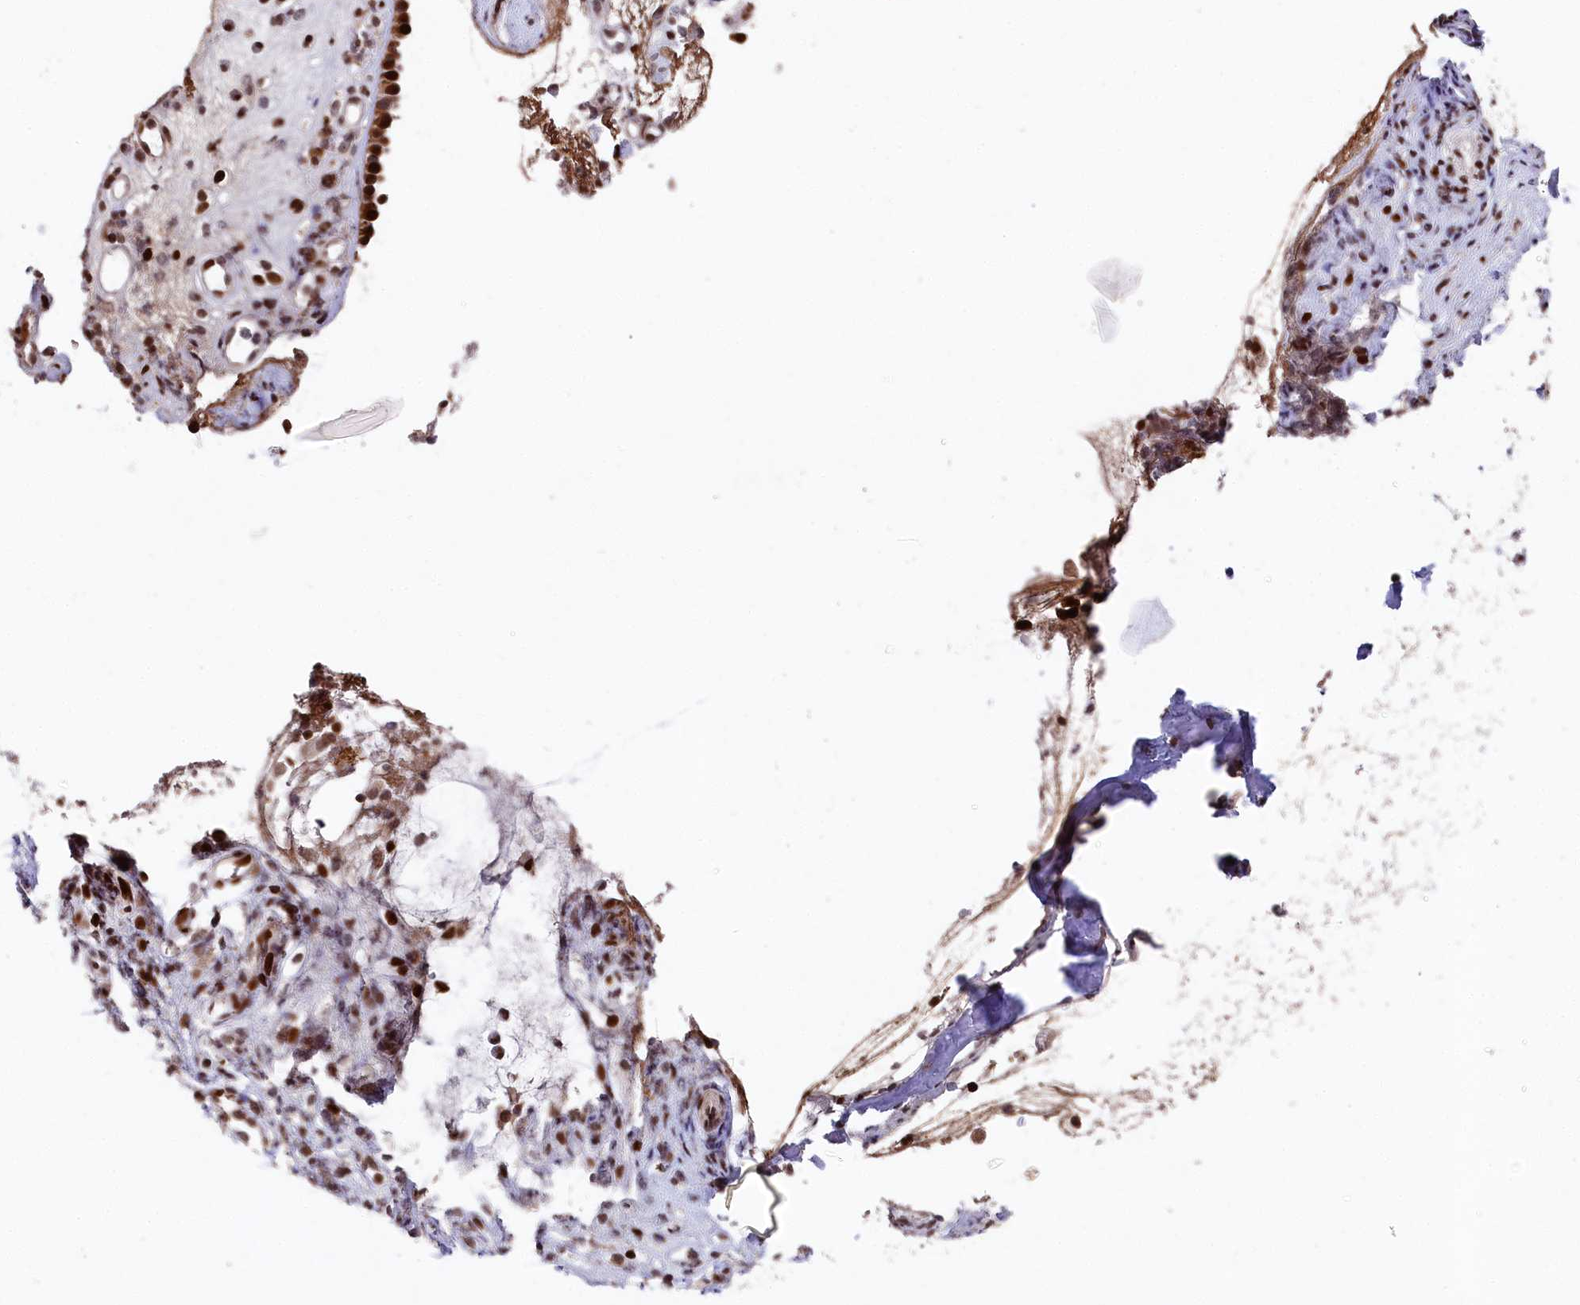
{"staining": {"intensity": "strong", "quantity": ">75%", "location": "cytoplasmic/membranous,nuclear"}, "tissue": "nasopharynx", "cell_type": "Respiratory epithelial cells", "image_type": "normal", "snomed": [{"axis": "morphology", "description": "Normal tissue, NOS"}, {"axis": "morphology", "description": "Inflammation, NOS"}, {"axis": "topography", "description": "Nasopharynx"}], "caption": "This is a micrograph of immunohistochemistry (IHC) staining of benign nasopharynx, which shows strong expression in the cytoplasmic/membranous,nuclear of respiratory epithelial cells.", "gene": "MCF2L2", "patient": {"sex": "male", "age": 29}}